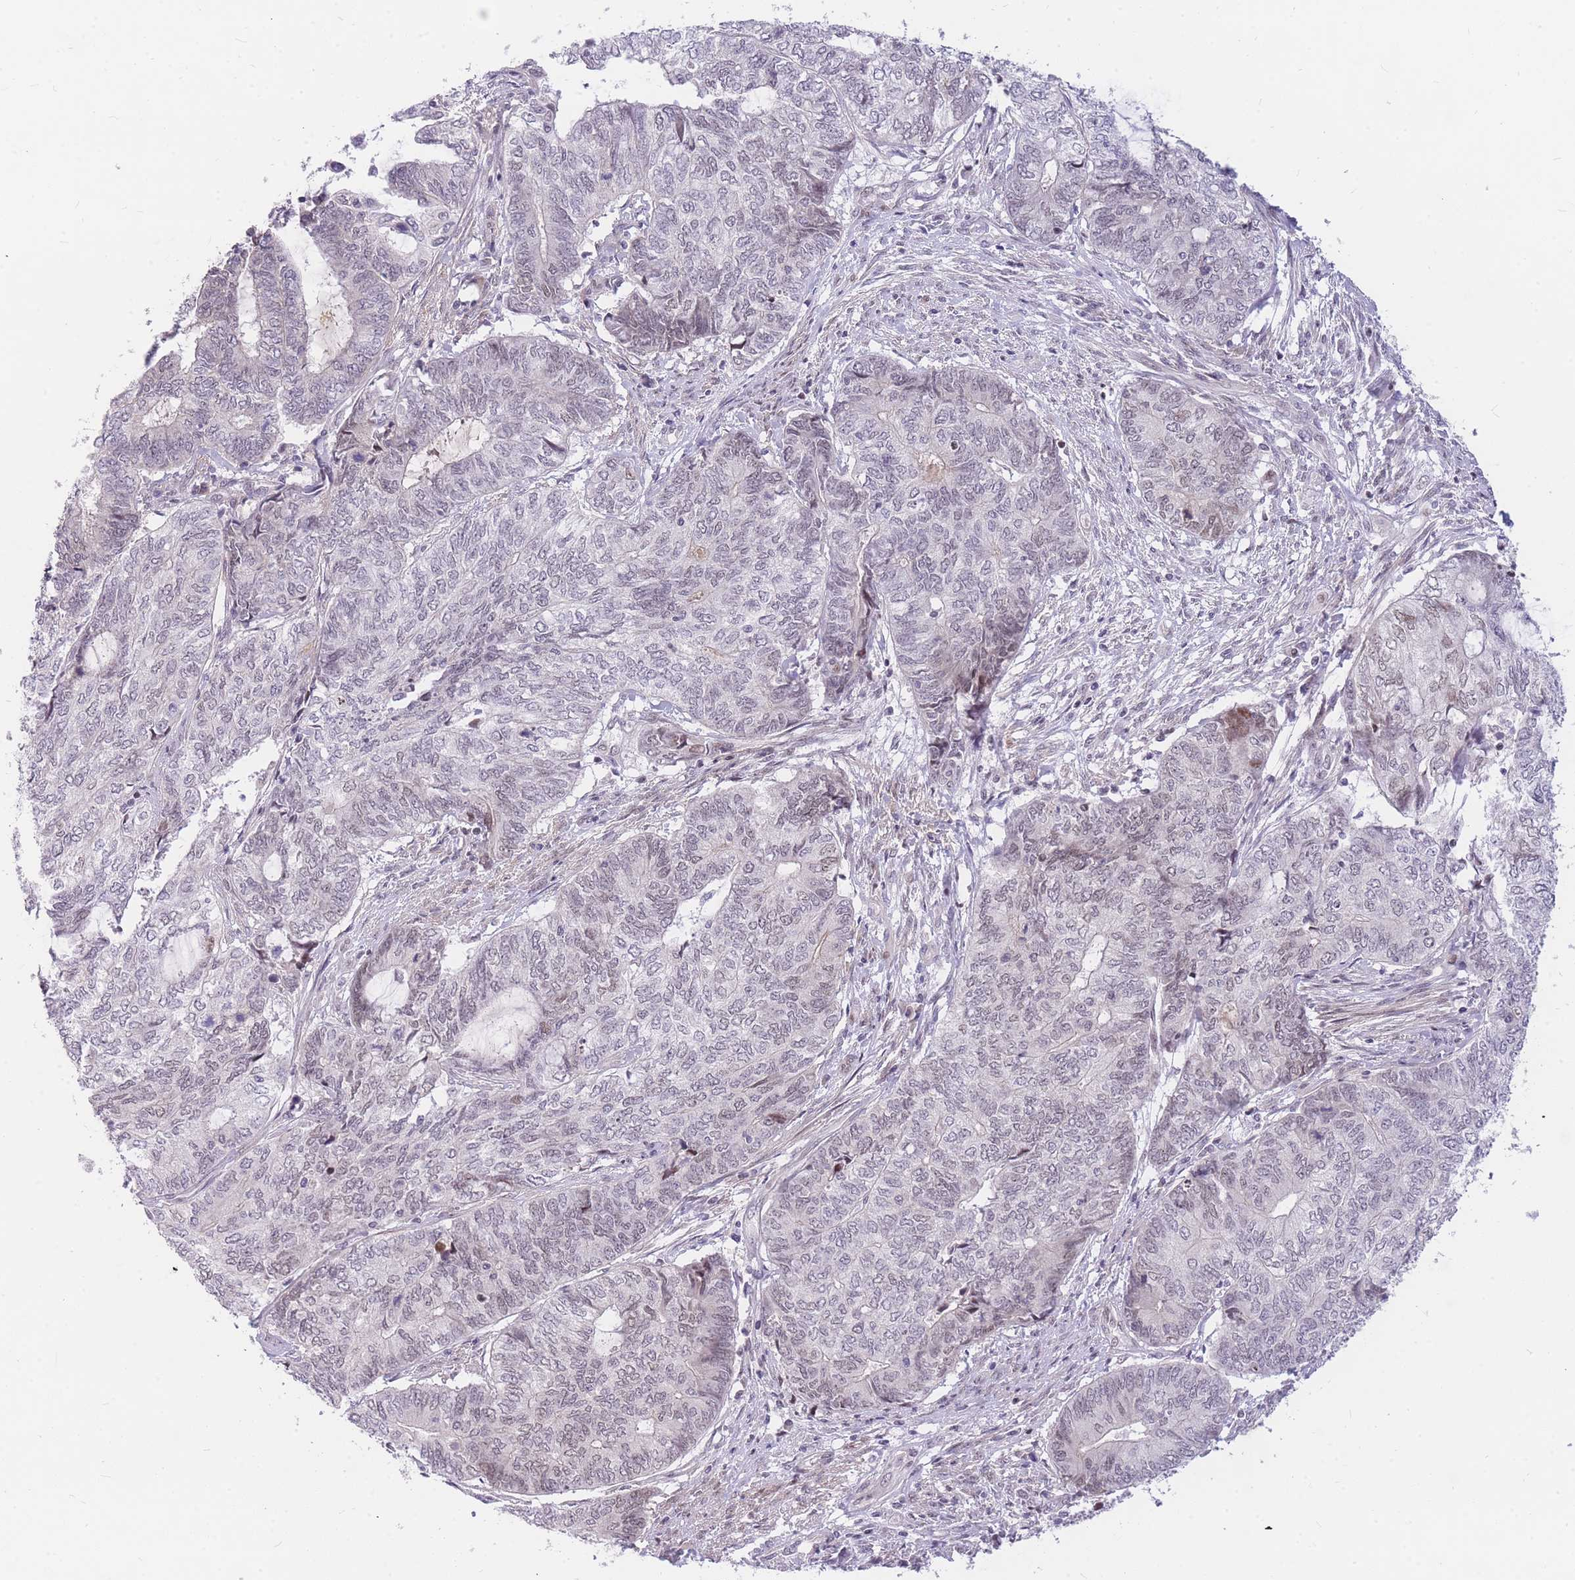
{"staining": {"intensity": "weak", "quantity": "25%-75%", "location": "nuclear"}, "tissue": "endometrial cancer", "cell_type": "Tumor cells", "image_type": "cancer", "snomed": [{"axis": "morphology", "description": "Adenocarcinoma, NOS"}, {"axis": "topography", "description": "Uterus"}, {"axis": "topography", "description": "Endometrium"}], "caption": "The immunohistochemical stain highlights weak nuclear positivity in tumor cells of adenocarcinoma (endometrial) tissue.", "gene": "TLE2", "patient": {"sex": "female", "age": 70}}